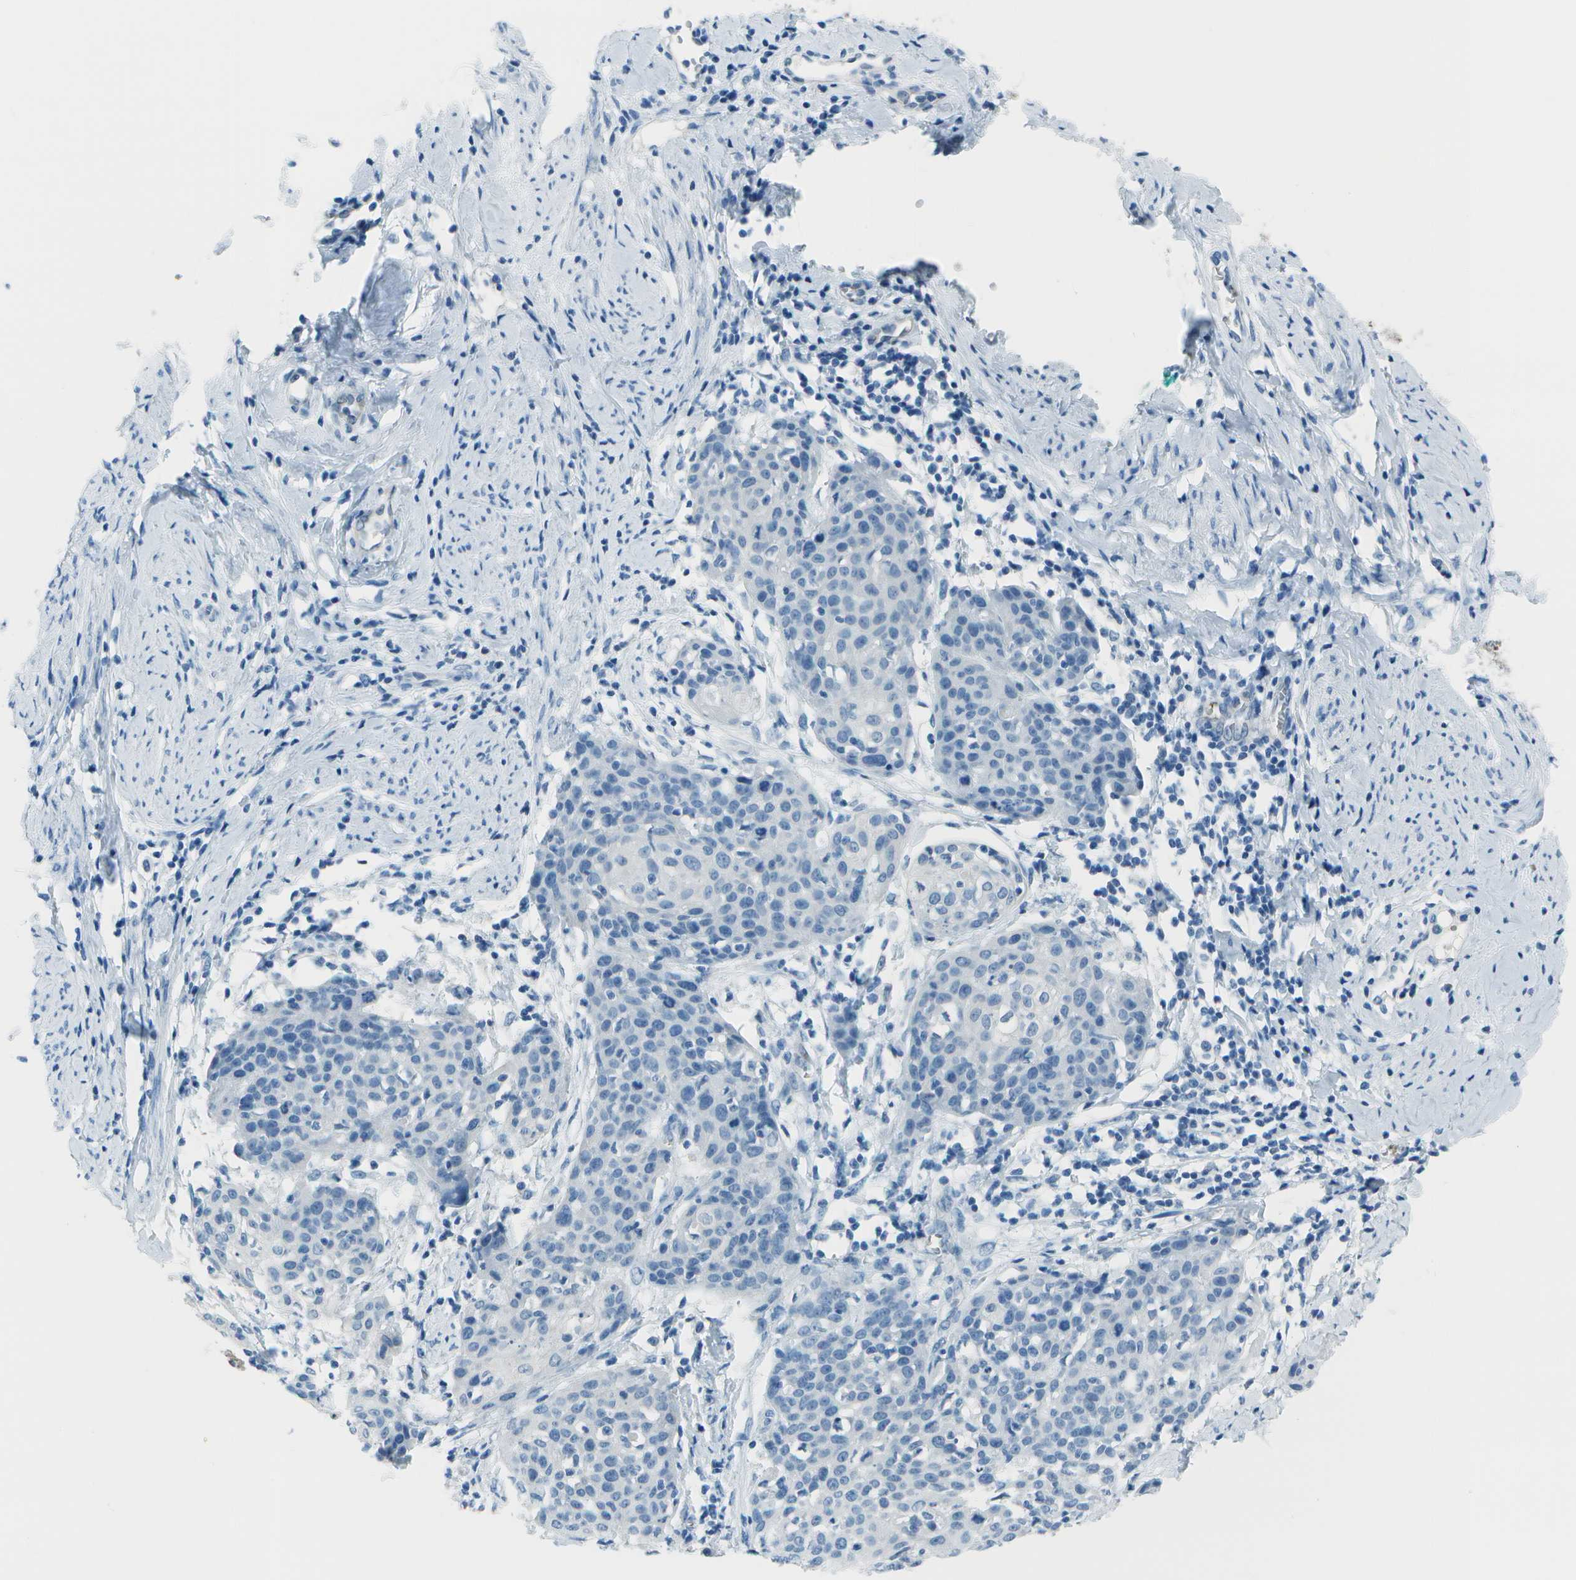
{"staining": {"intensity": "negative", "quantity": "none", "location": "none"}, "tissue": "cervical cancer", "cell_type": "Tumor cells", "image_type": "cancer", "snomed": [{"axis": "morphology", "description": "Squamous cell carcinoma, NOS"}, {"axis": "topography", "description": "Cervix"}], "caption": "Tumor cells show no significant positivity in cervical cancer.", "gene": "ASL", "patient": {"sex": "female", "age": 38}}